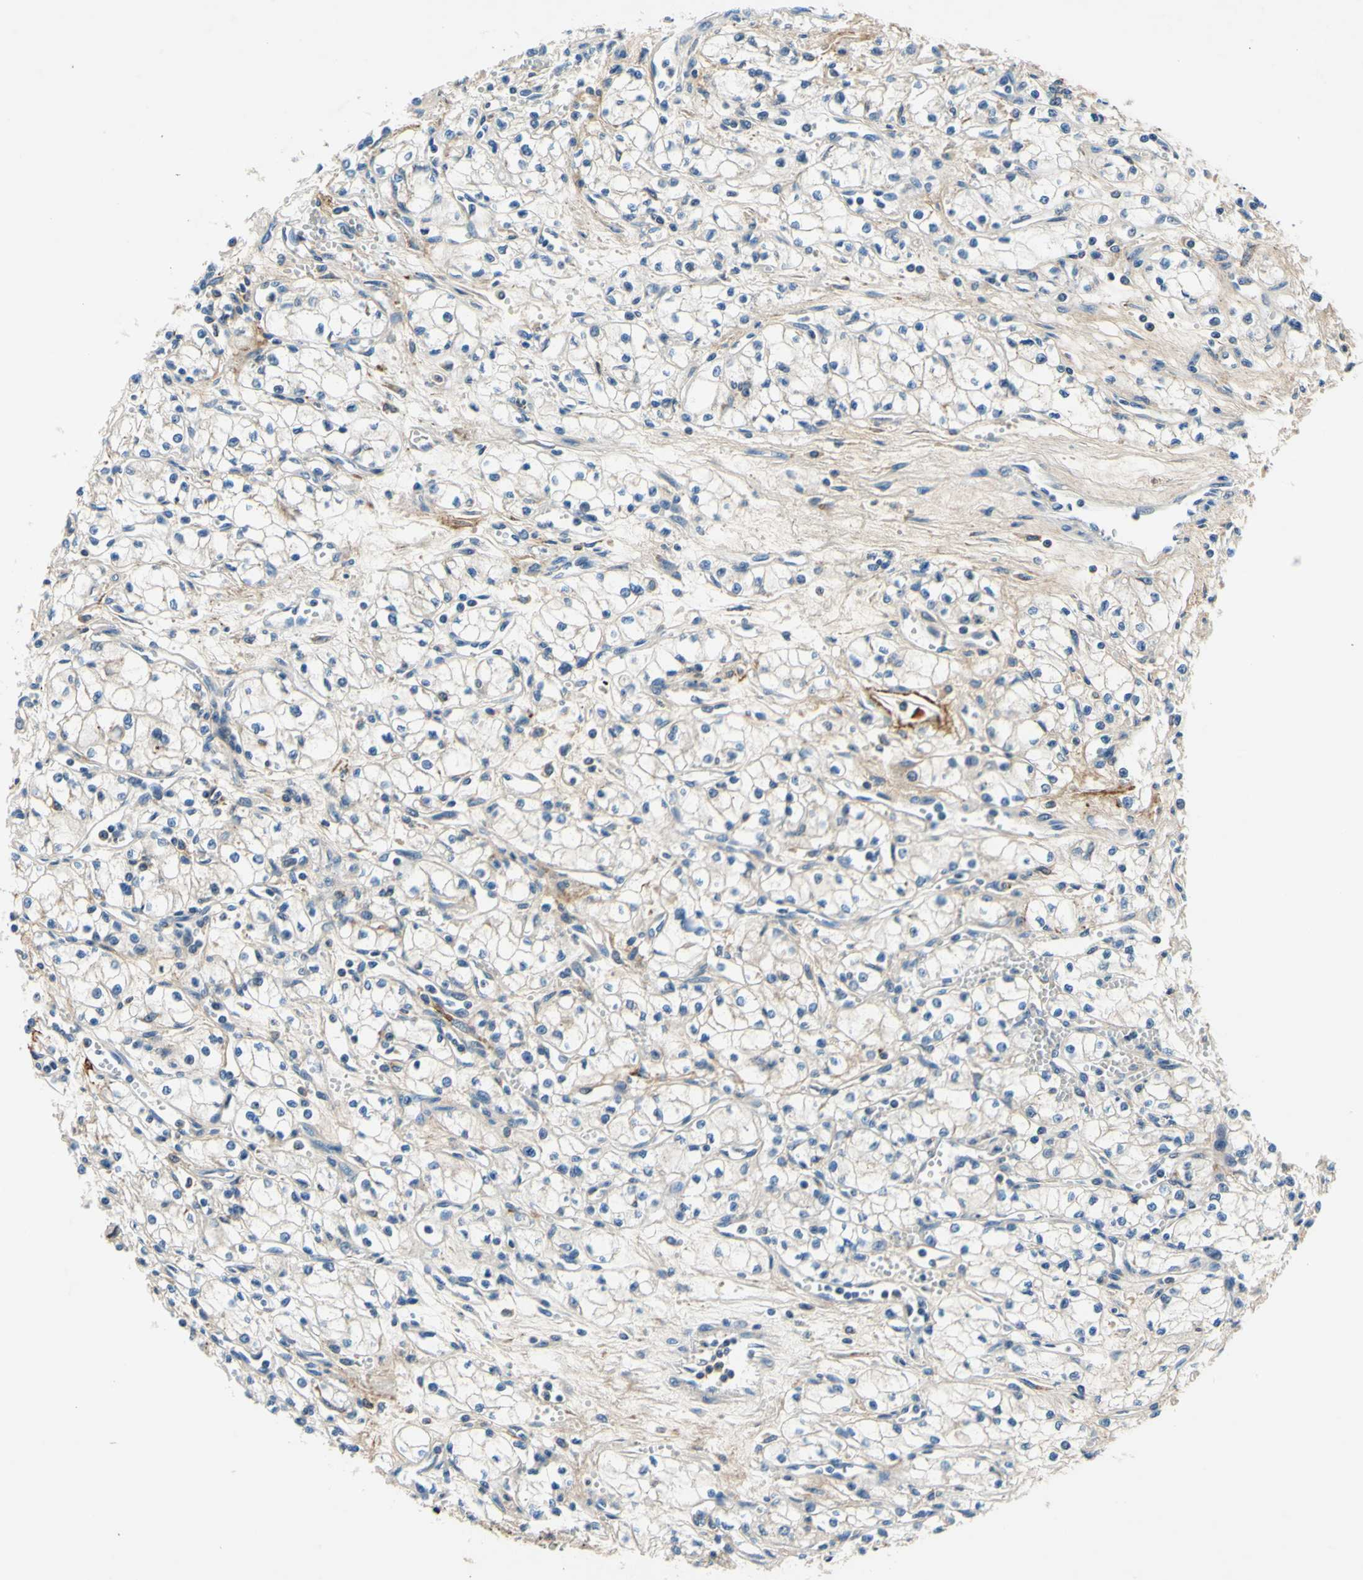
{"staining": {"intensity": "negative", "quantity": "none", "location": "none"}, "tissue": "renal cancer", "cell_type": "Tumor cells", "image_type": "cancer", "snomed": [{"axis": "morphology", "description": "Normal tissue, NOS"}, {"axis": "morphology", "description": "Adenocarcinoma, NOS"}, {"axis": "topography", "description": "Kidney"}], "caption": "The immunohistochemistry (IHC) photomicrograph has no significant staining in tumor cells of renal cancer (adenocarcinoma) tissue. The staining is performed using DAB (3,3'-diaminobenzidine) brown chromogen with nuclei counter-stained in using hematoxylin.", "gene": "PLA2G4A", "patient": {"sex": "male", "age": 59}}